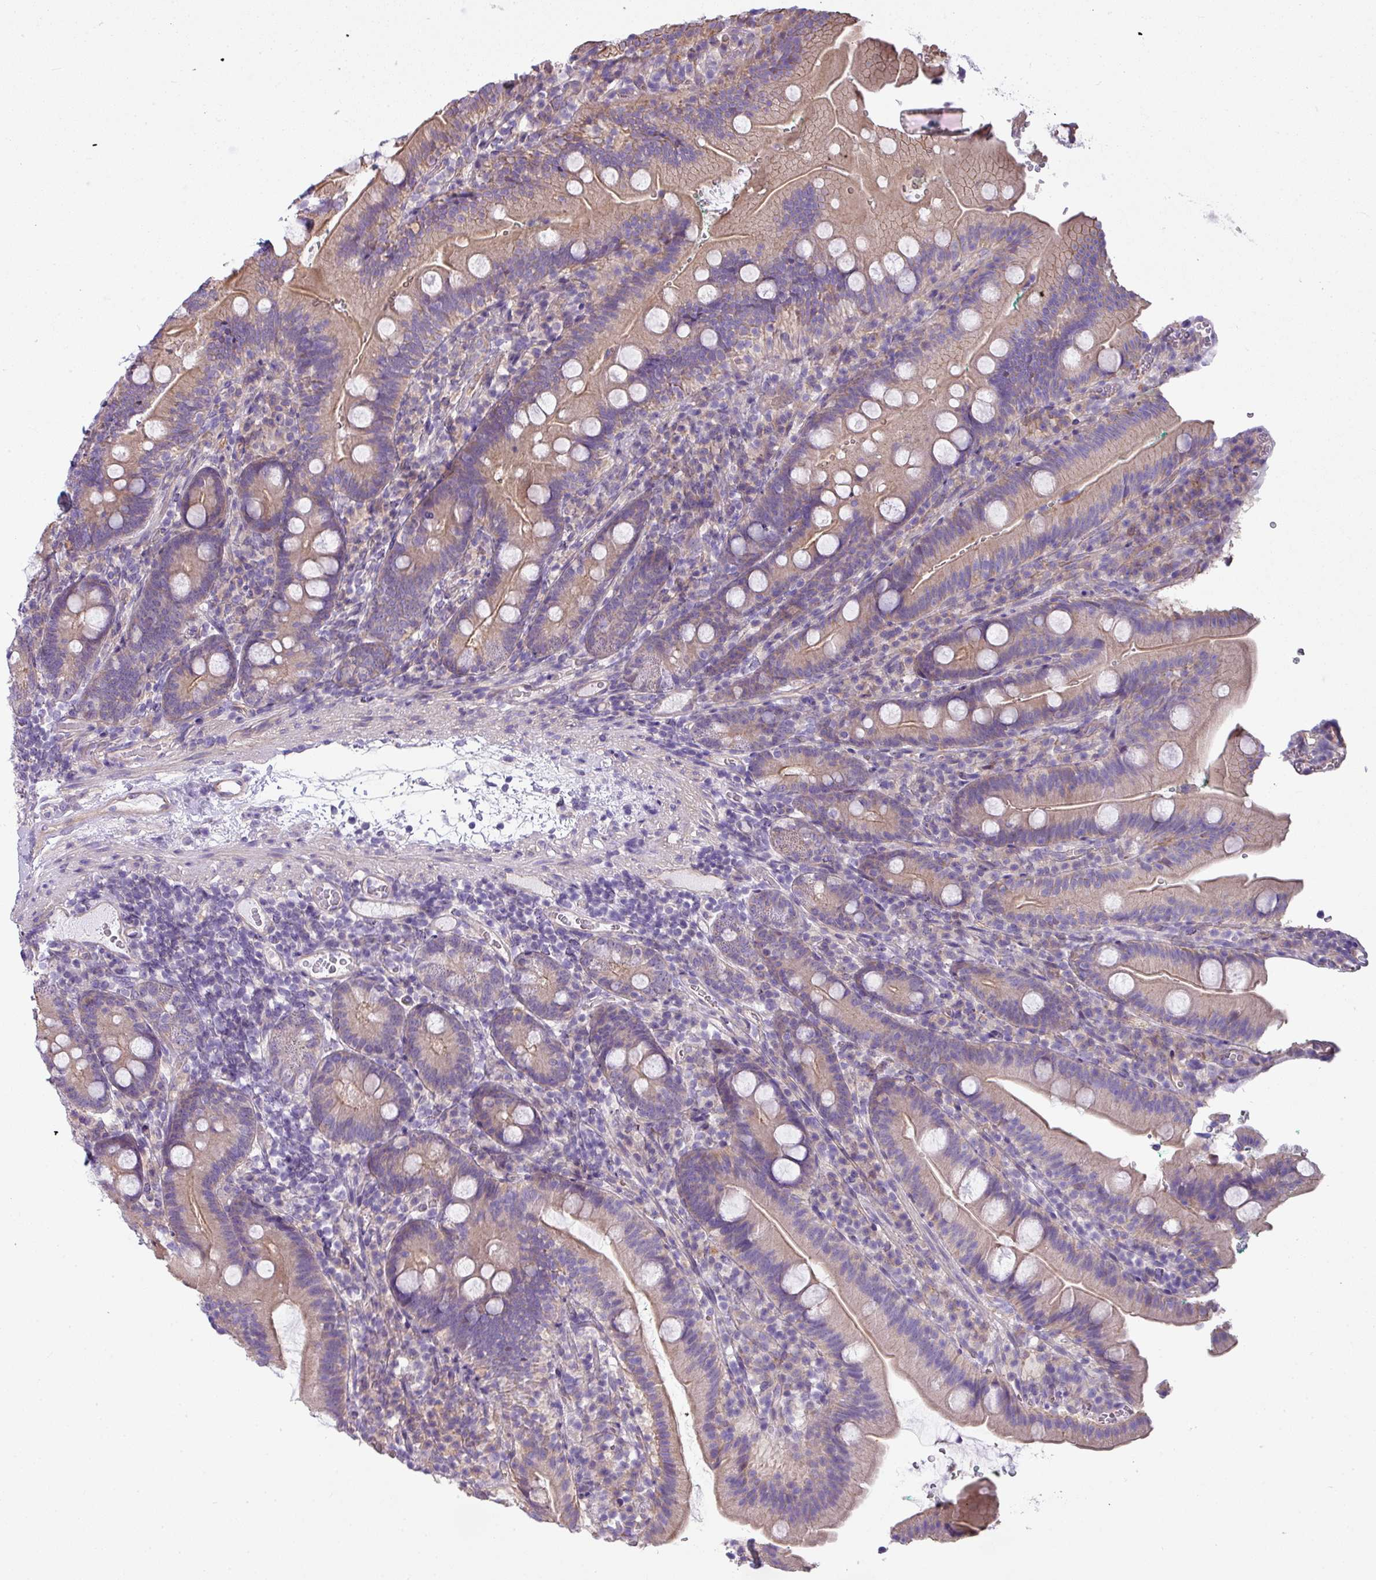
{"staining": {"intensity": "weak", "quantity": "25%-75%", "location": "cytoplasmic/membranous"}, "tissue": "duodenum", "cell_type": "Glandular cells", "image_type": "normal", "snomed": [{"axis": "morphology", "description": "Normal tissue, NOS"}, {"axis": "topography", "description": "Duodenum"}], "caption": "Human duodenum stained for a protein (brown) displays weak cytoplasmic/membranous positive positivity in approximately 25%-75% of glandular cells.", "gene": "PALS2", "patient": {"sex": "female", "age": 67}}